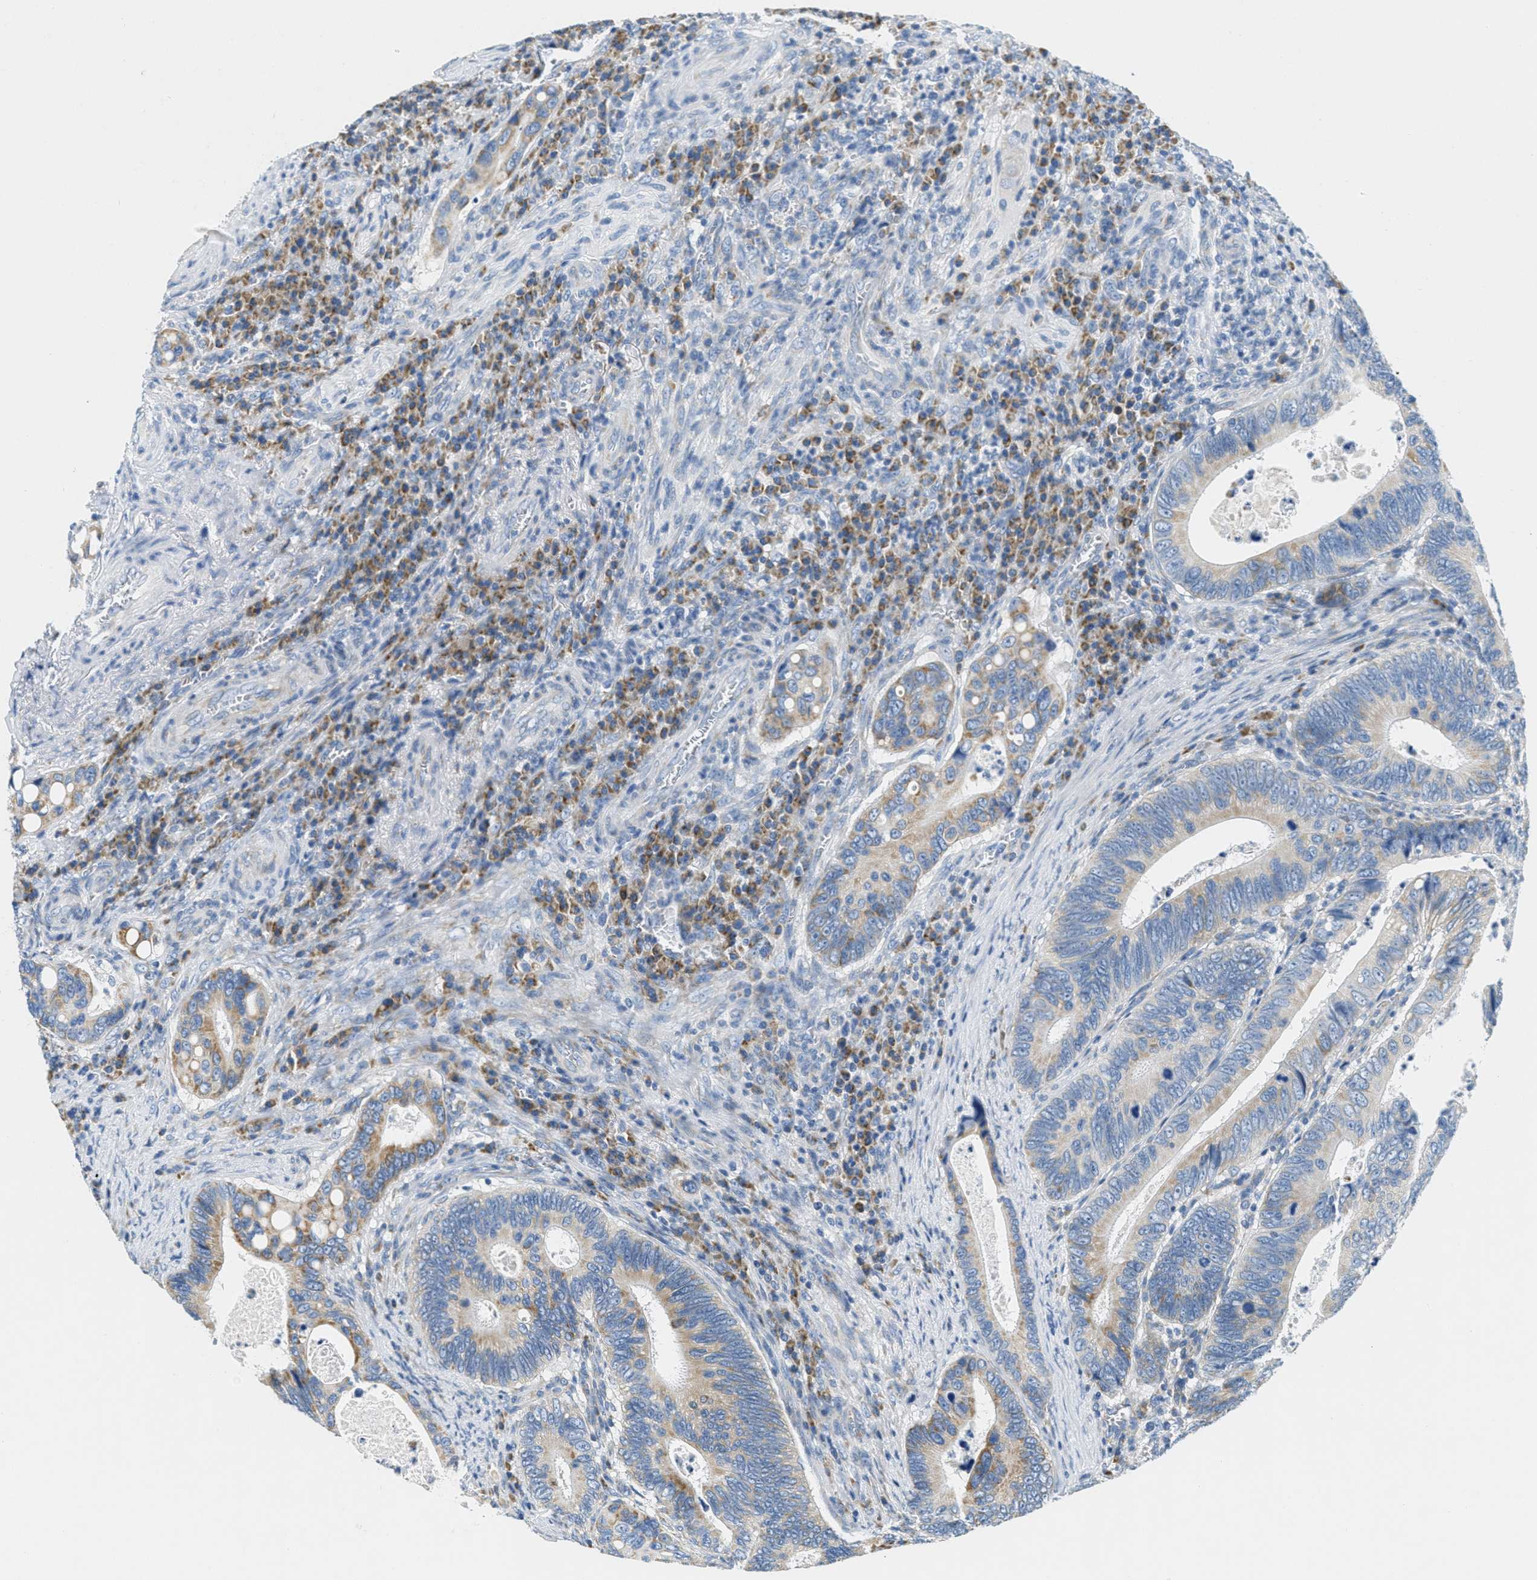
{"staining": {"intensity": "weak", "quantity": "25%-75%", "location": "cytoplasmic/membranous"}, "tissue": "colorectal cancer", "cell_type": "Tumor cells", "image_type": "cancer", "snomed": [{"axis": "morphology", "description": "Inflammation, NOS"}, {"axis": "morphology", "description": "Adenocarcinoma, NOS"}, {"axis": "topography", "description": "Colon"}], "caption": "Tumor cells exhibit weak cytoplasmic/membranous staining in approximately 25%-75% of cells in colorectal cancer. (IHC, brightfield microscopy, high magnification).", "gene": "CA4", "patient": {"sex": "male", "age": 72}}